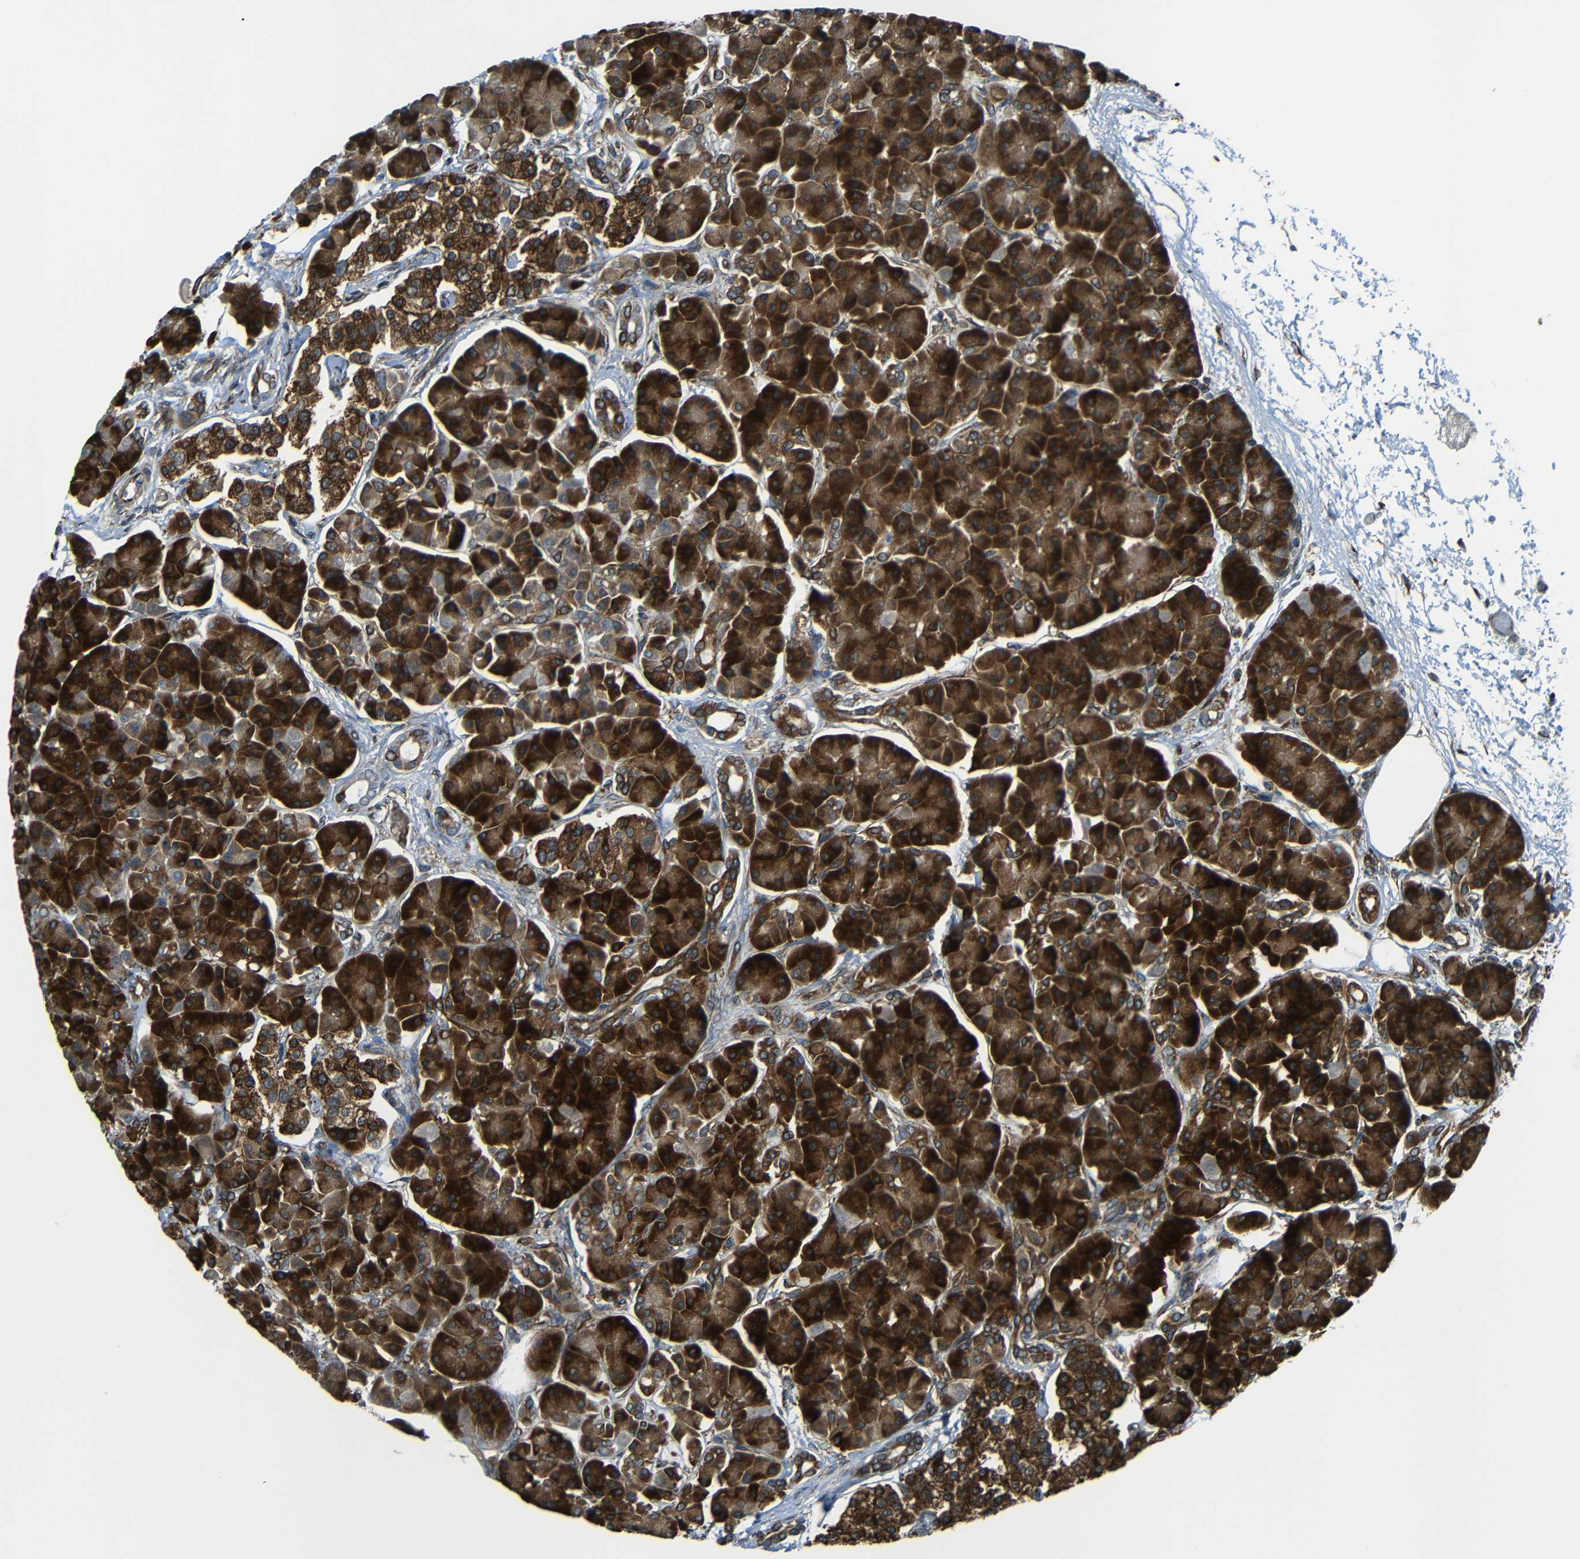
{"staining": {"intensity": "strong", "quantity": ">75%", "location": "cytoplasmic/membranous"}, "tissue": "pancreas", "cell_type": "Exocrine glandular cells", "image_type": "normal", "snomed": [{"axis": "morphology", "description": "Normal tissue, NOS"}, {"axis": "topography", "description": "Pancreas"}], "caption": "Brown immunohistochemical staining in benign human pancreas exhibits strong cytoplasmic/membranous expression in about >75% of exocrine glandular cells. Immunohistochemistry stains the protein in brown and the nuclei are stained blue.", "gene": "VAPB", "patient": {"sex": "female", "age": 70}}